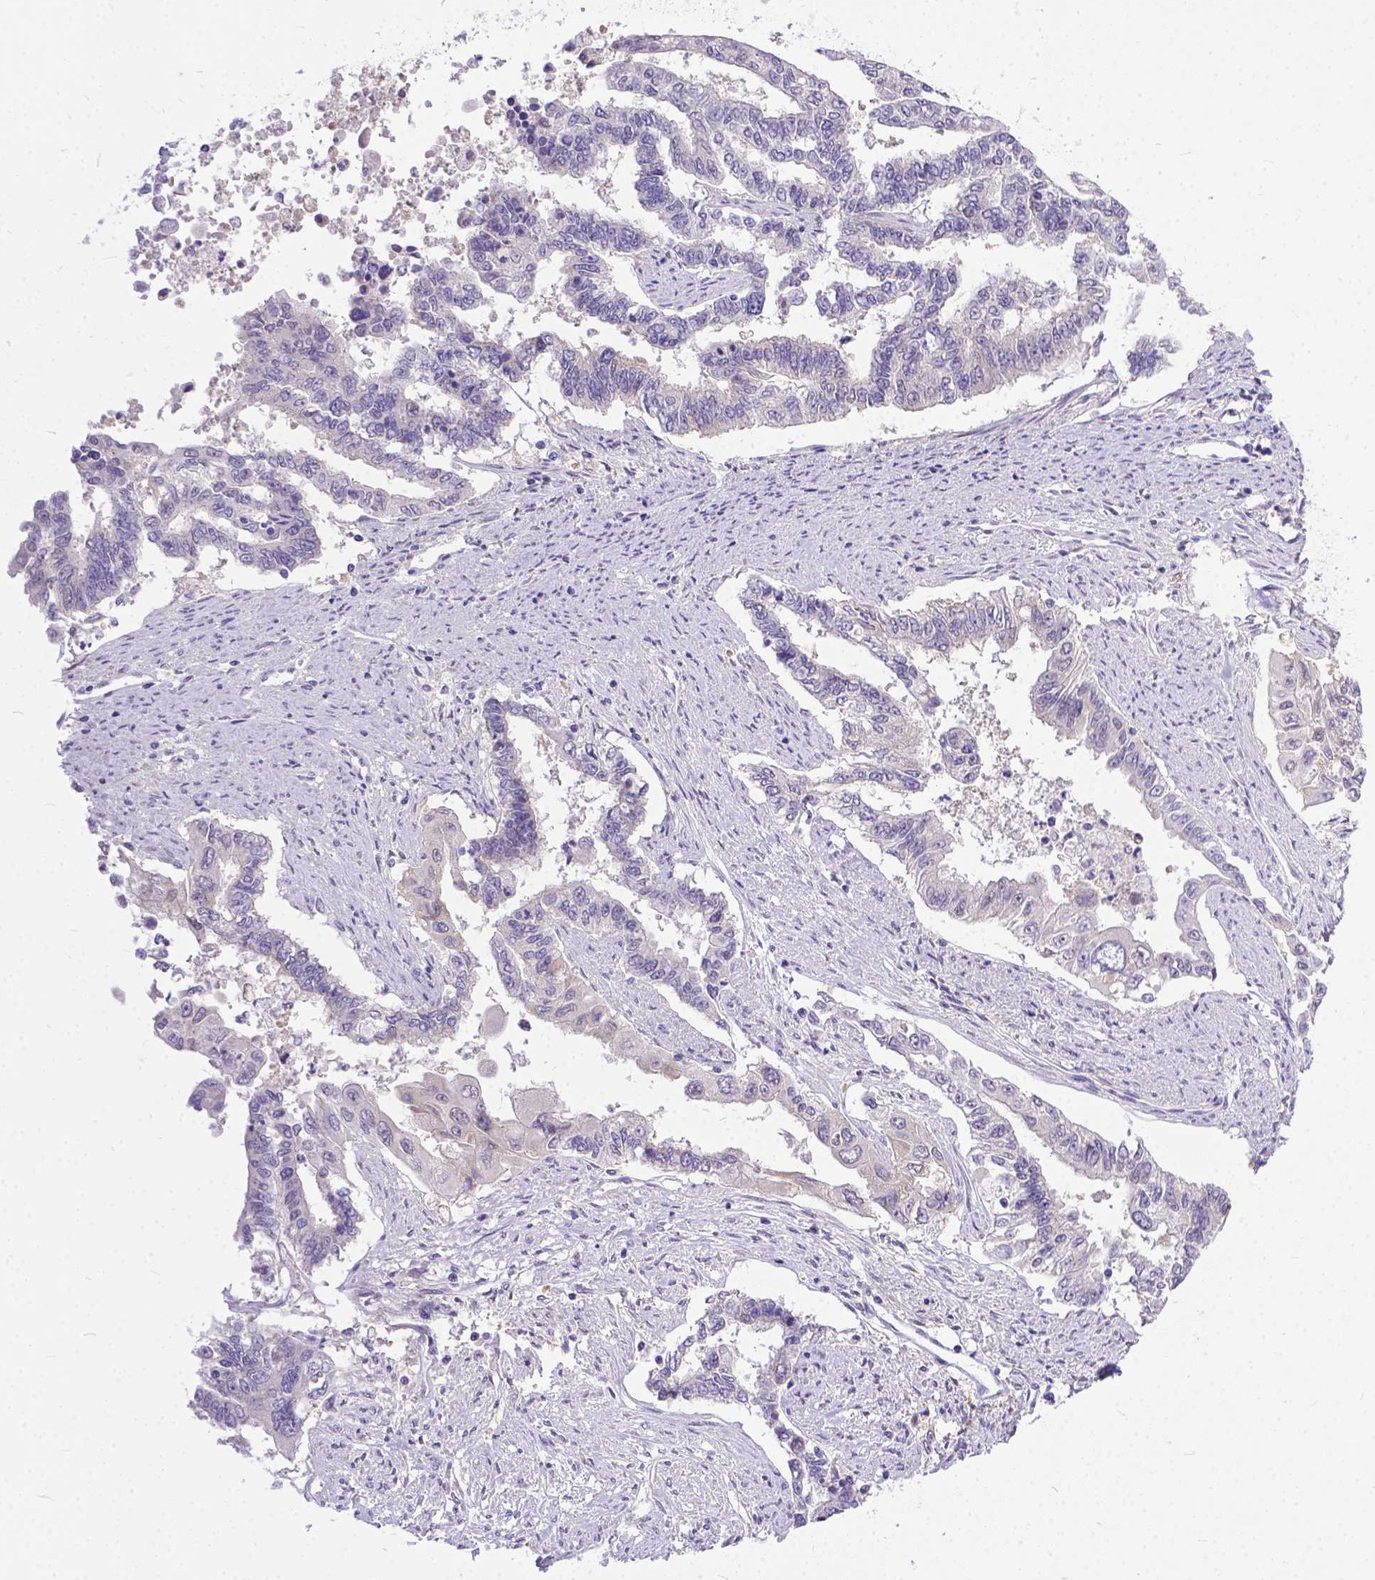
{"staining": {"intensity": "negative", "quantity": "none", "location": "none"}, "tissue": "endometrial cancer", "cell_type": "Tumor cells", "image_type": "cancer", "snomed": [{"axis": "morphology", "description": "Adenocarcinoma, NOS"}, {"axis": "topography", "description": "Uterus"}], "caption": "Immunohistochemical staining of human endometrial adenocarcinoma exhibits no significant expression in tumor cells.", "gene": "TTLL6", "patient": {"sex": "female", "age": 59}}